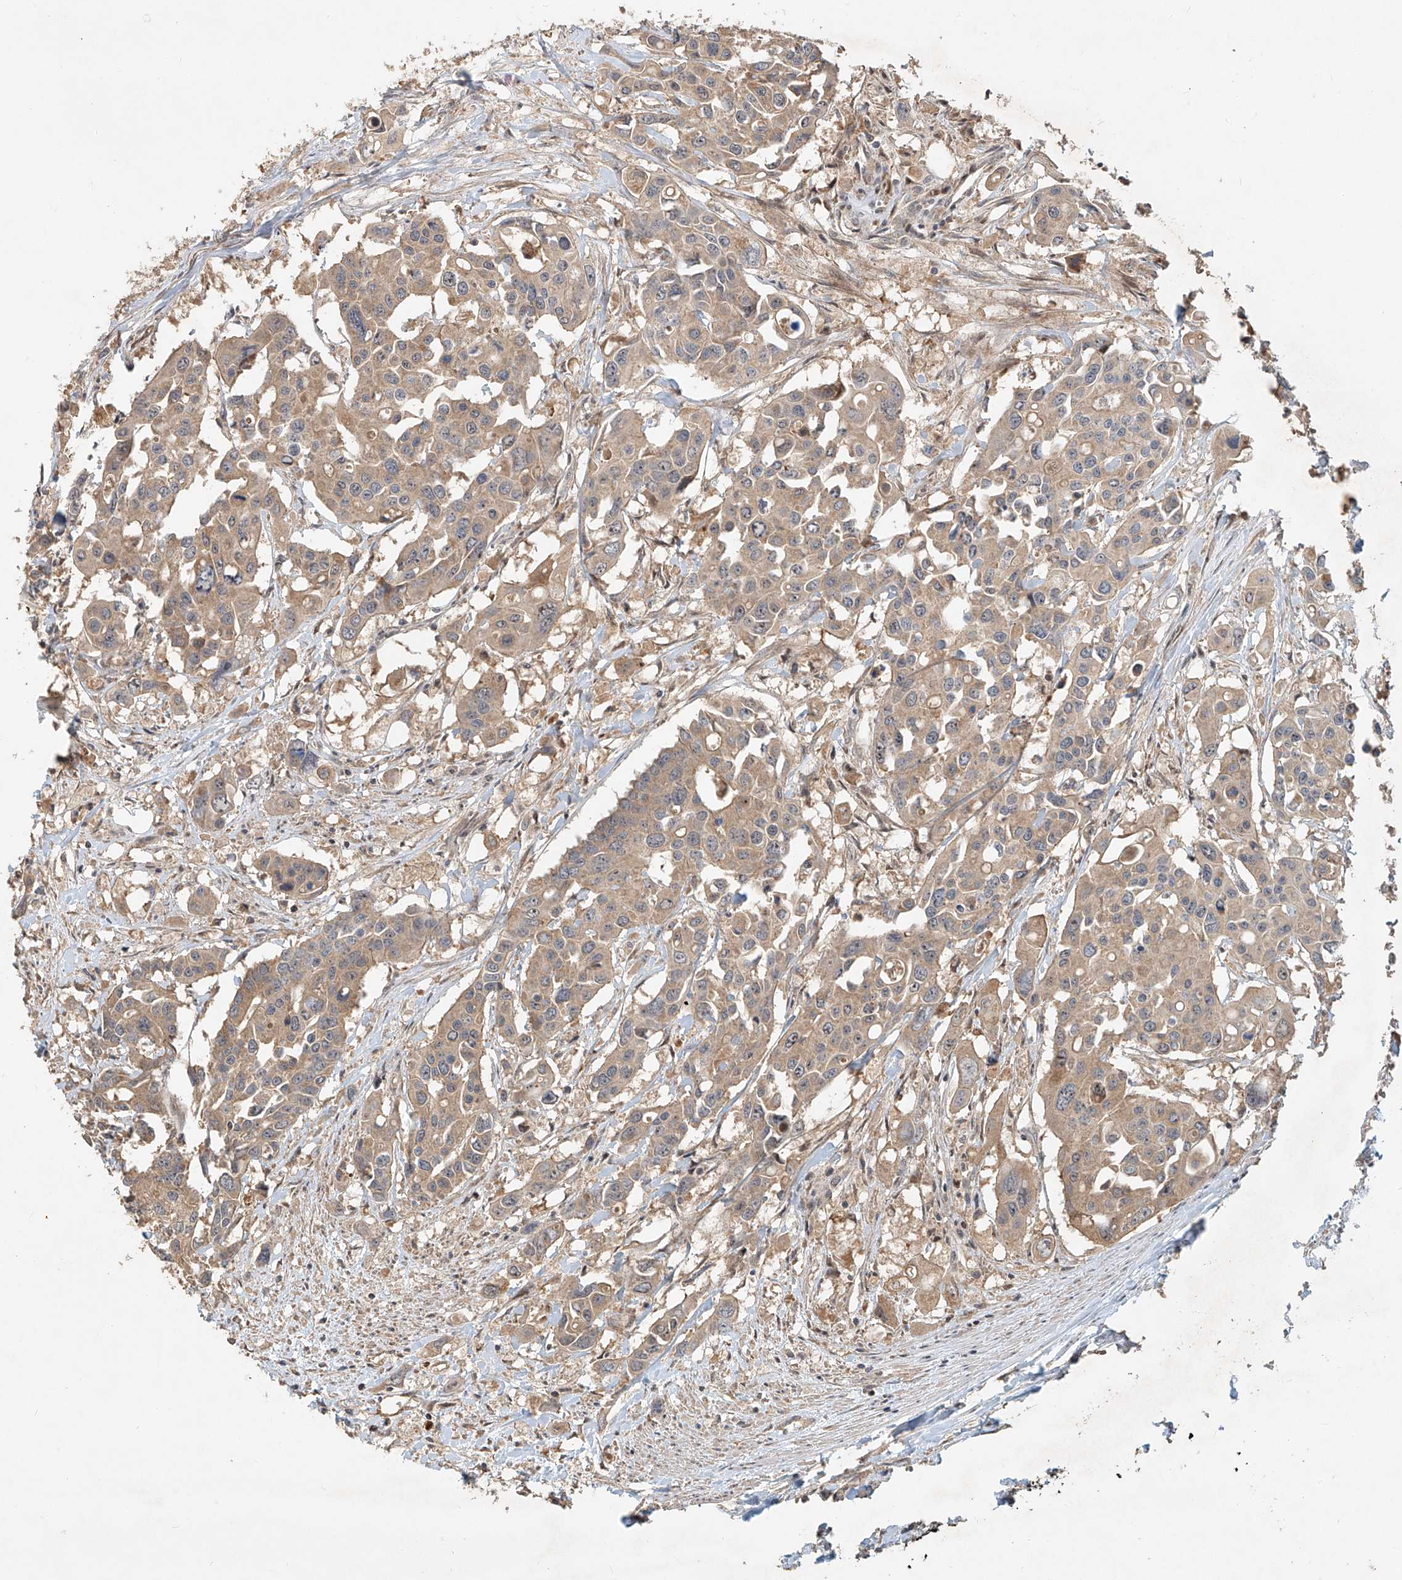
{"staining": {"intensity": "weak", "quantity": ">75%", "location": "cytoplasmic/membranous"}, "tissue": "colorectal cancer", "cell_type": "Tumor cells", "image_type": "cancer", "snomed": [{"axis": "morphology", "description": "Adenocarcinoma, NOS"}, {"axis": "topography", "description": "Colon"}], "caption": "Colorectal cancer stained with a protein marker displays weak staining in tumor cells.", "gene": "TMEM61", "patient": {"sex": "male", "age": 77}}